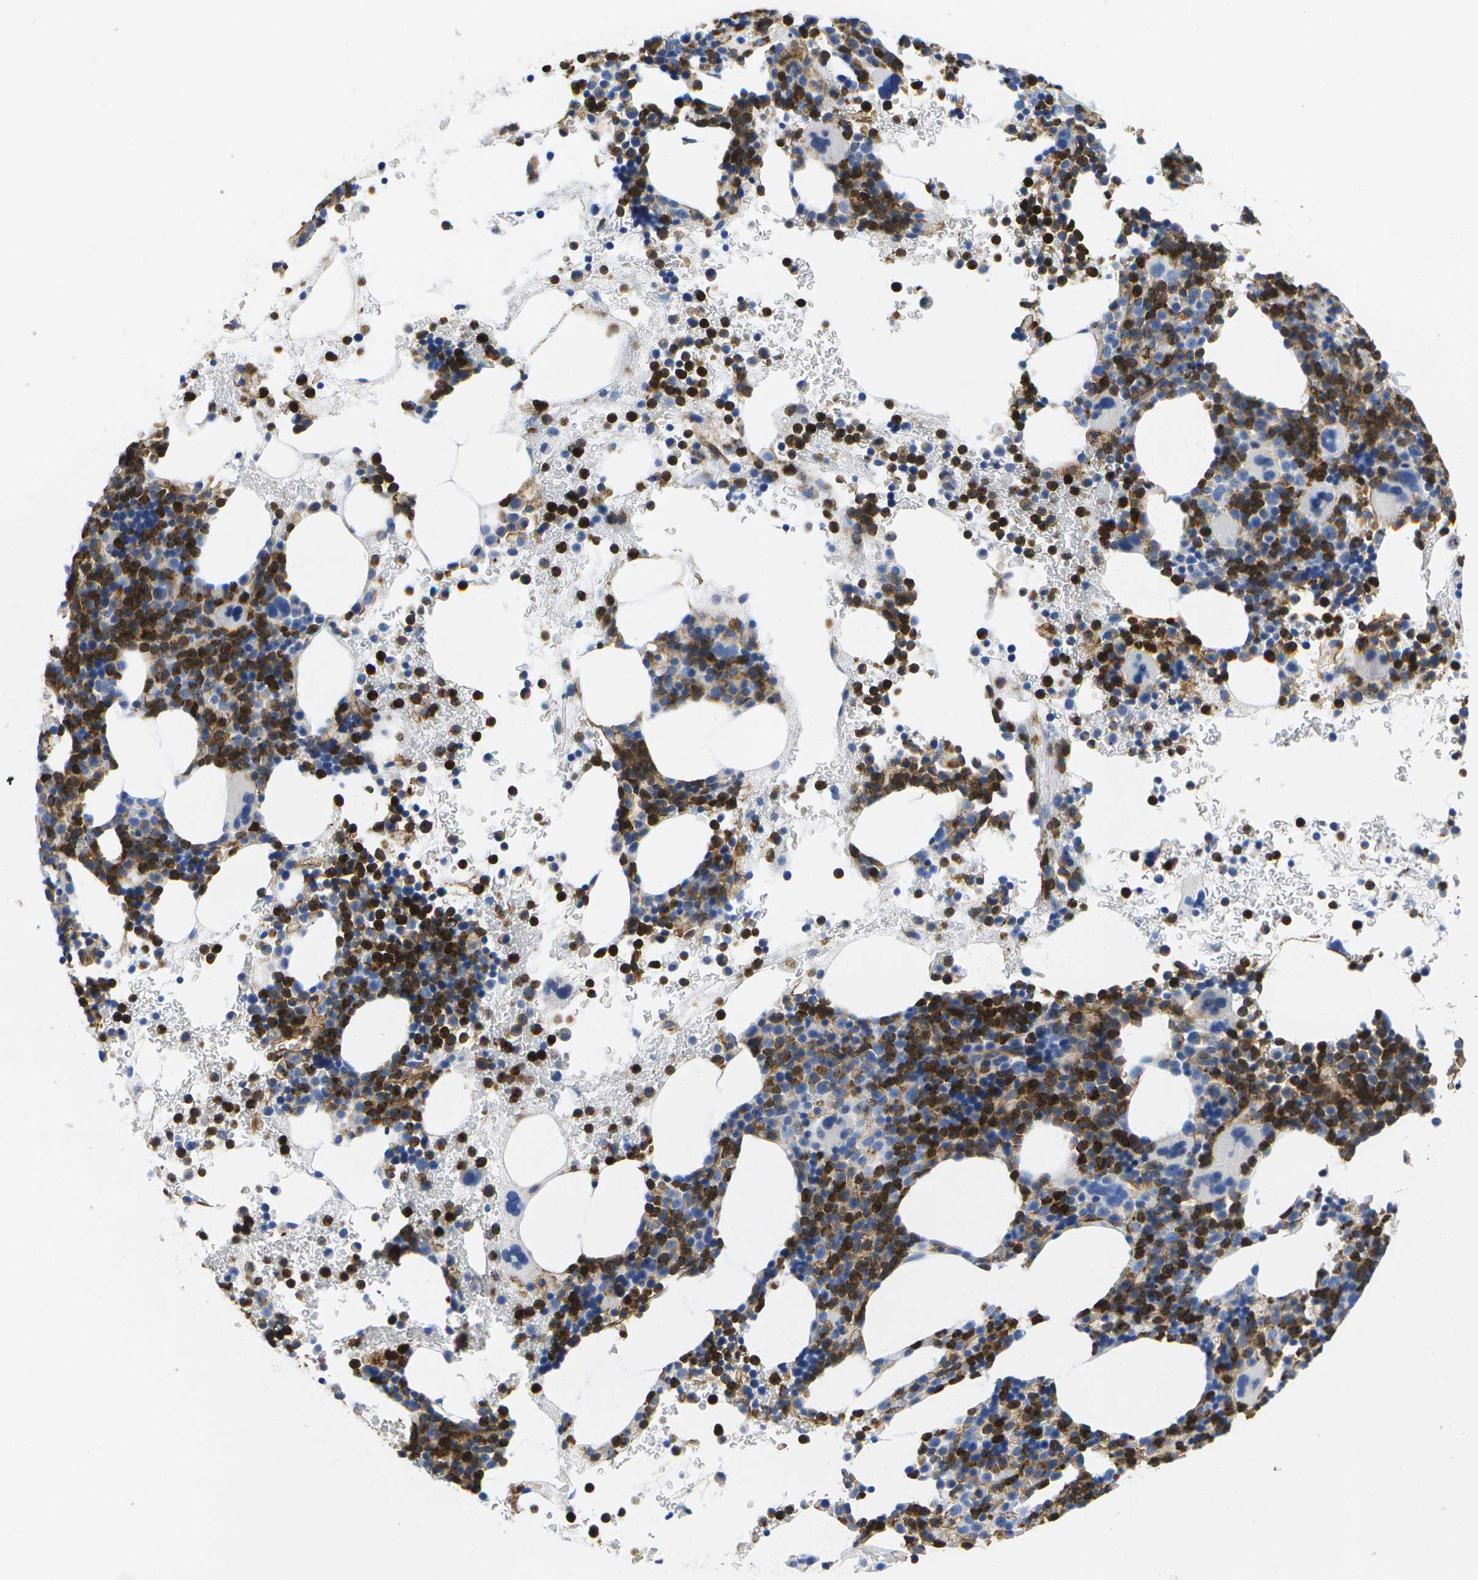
{"staining": {"intensity": "strong", "quantity": "25%-75%", "location": "cytoplasmic/membranous"}, "tissue": "bone marrow", "cell_type": "Hematopoietic cells", "image_type": "normal", "snomed": [{"axis": "morphology", "description": "Normal tissue, NOS"}, {"axis": "morphology", "description": "Inflammation, NOS"}, {"axis": "topography", "description": "Bone marrow"}], "caption": "Strong cytoplasmic/membranous positivity for a protein is seen in about 25%-75% of hematopoietic cells of normal bone marrow using IHC.", "gene": "DYSF", "patient": {"sex": "male", "age": 73}}